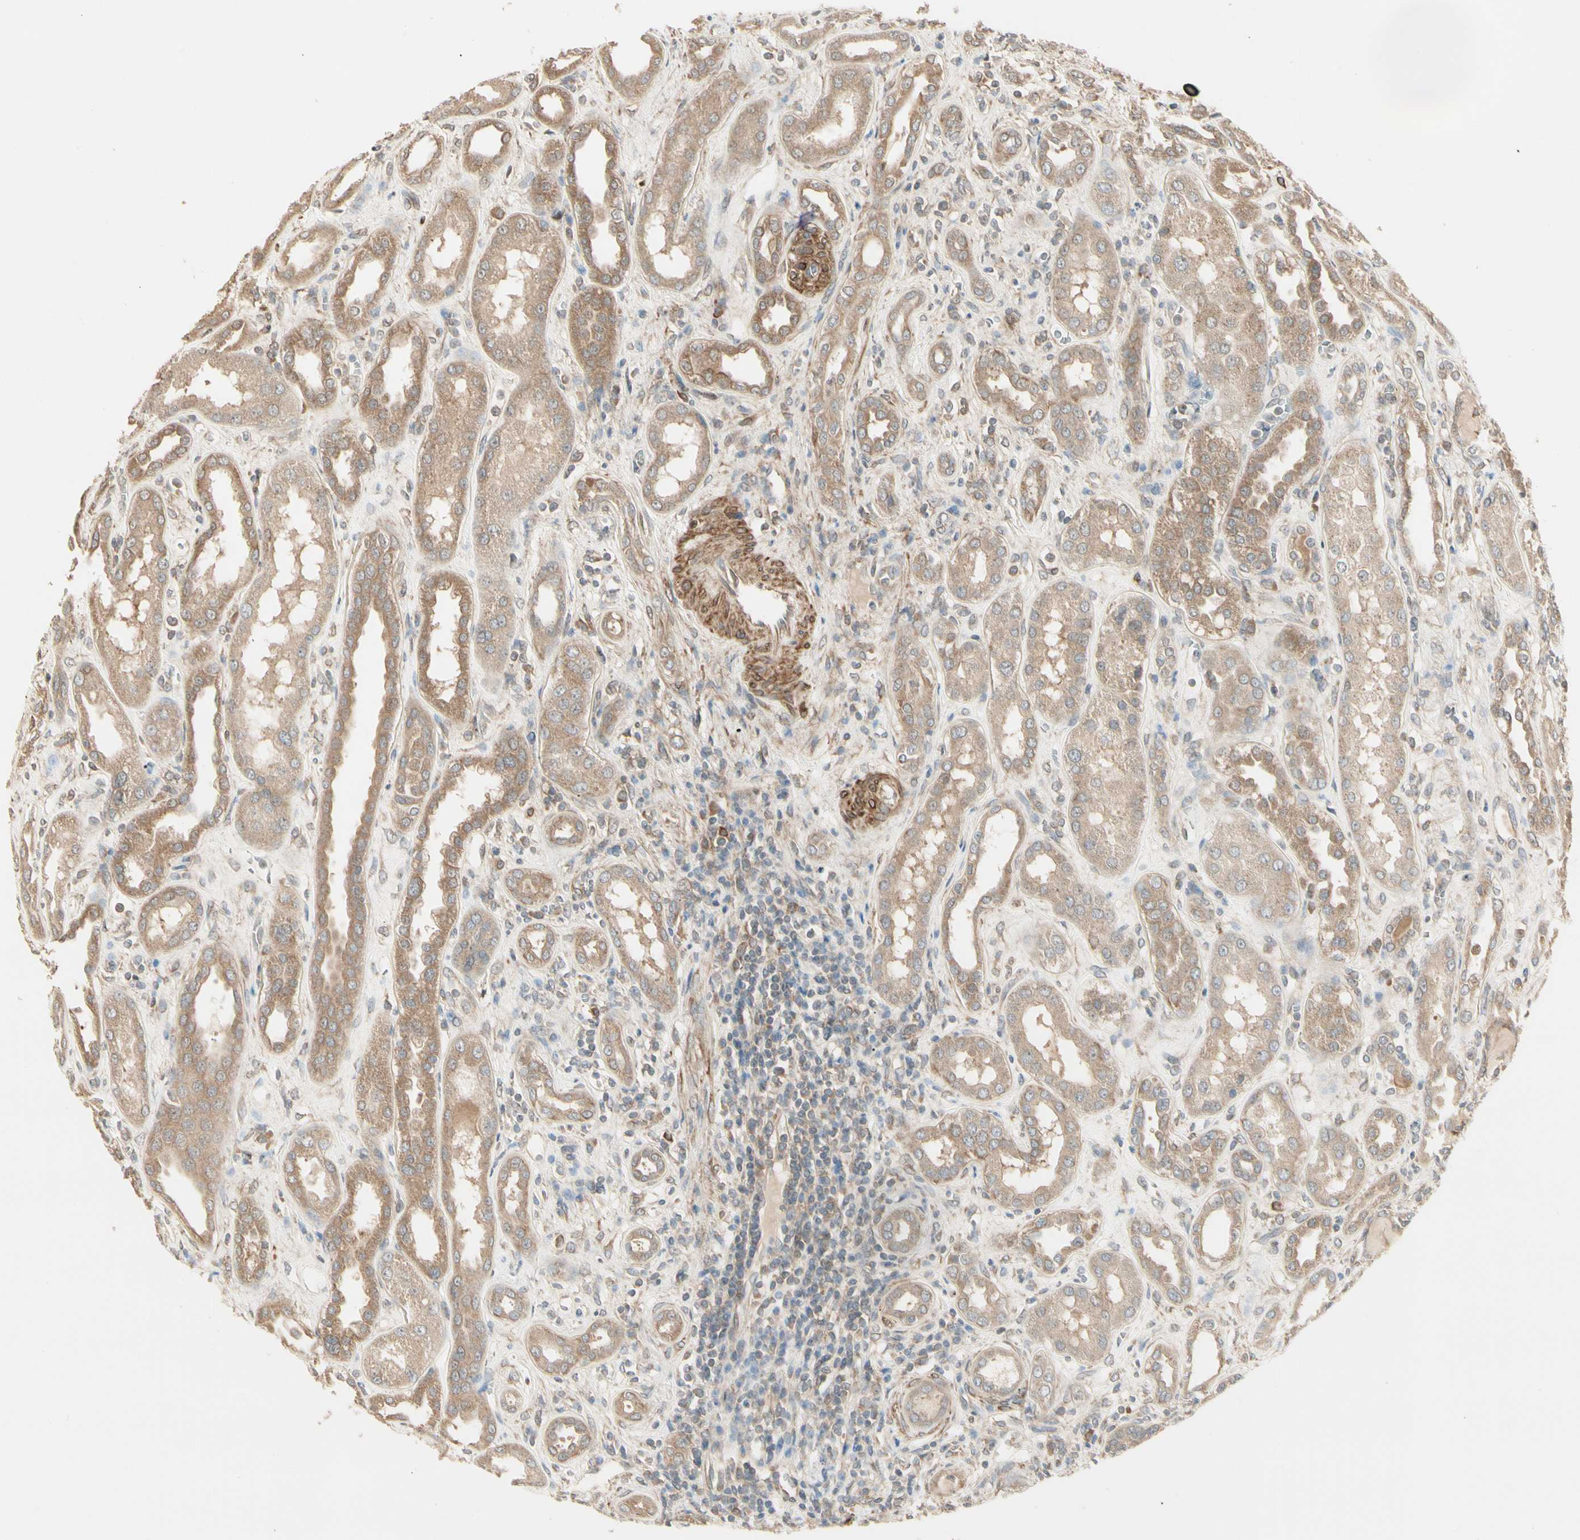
{"staining": {"intensity": "moderate", "quantity": "25%-75%", "location": "cytoplasmic/membranous"}, "tissue": "kidney", "cell_type": "Cells in glomeruli", "image_type": "normal", "snomed": [{"axis": "morphology", "description": "Normal tissue, NOS"}, {"axis": "topography", "description": "Kidney"}], "caption": "Protein staining of normal kidney reveals moderate cytoplasmic/membranous positivity in approximately 25%-75% of cells in glomeruli.", "gene": "IRAG1", "patient": {"sex": "male", "age": 59}}